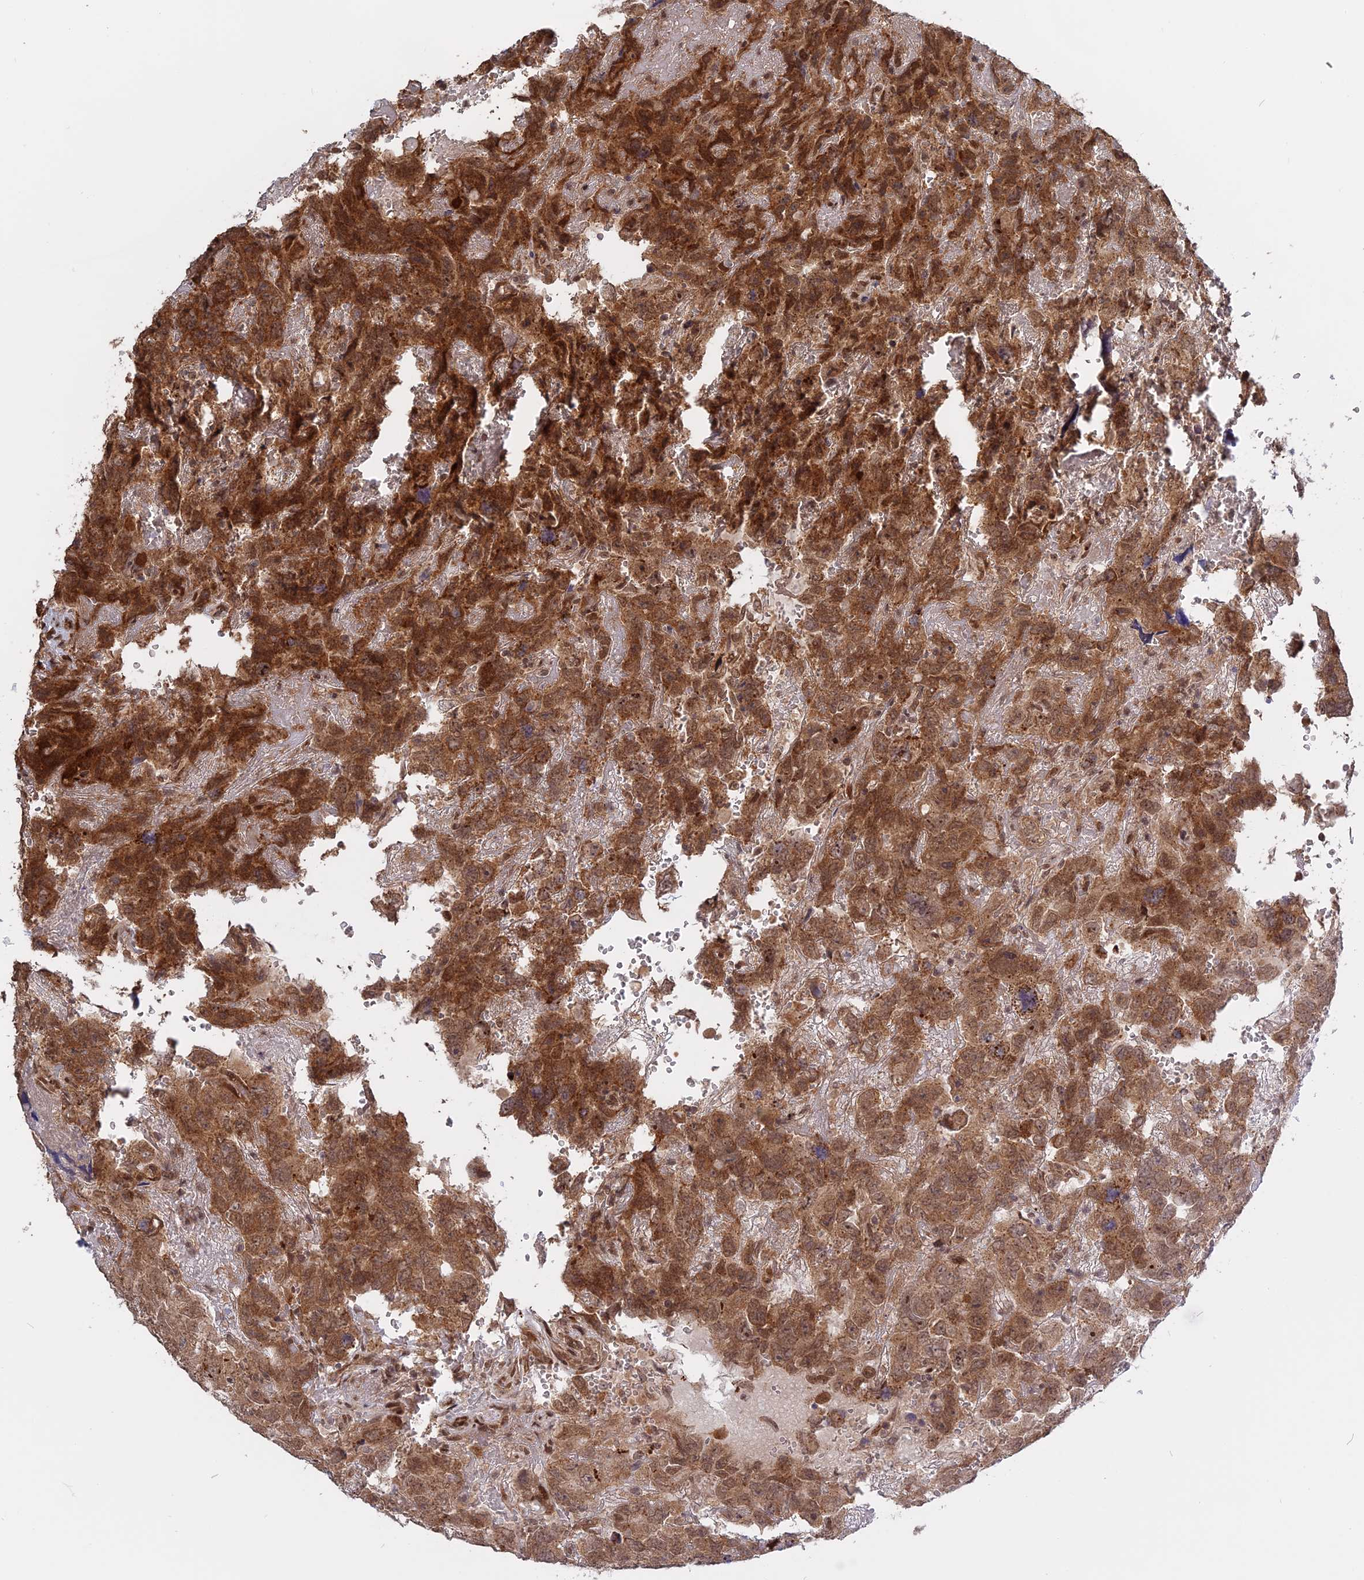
{"staining": {"intensity": "strong", "quantity": ">75%", "location": "cytoplasmic/membranous,nuclear"}, "tissue": "testis cancer", "cell_type": "Tumor cells", "image_type": "cancer", "snomed": [{"axis": "morphology", "description": "Carcinoma, Embryonal, NOS"}, {"axis": "topography", "description": "Testis"}], "caption": "Immunohistochemistry (IHC) (DAB) staining of human testis embryonal carcinoma reveals strong cytoplasmic/membranous and nuclear protein positivity in approximately >75% of tumor cells.", "gene": "PKIG", "patient": {"sex": "male", "age": 45}}